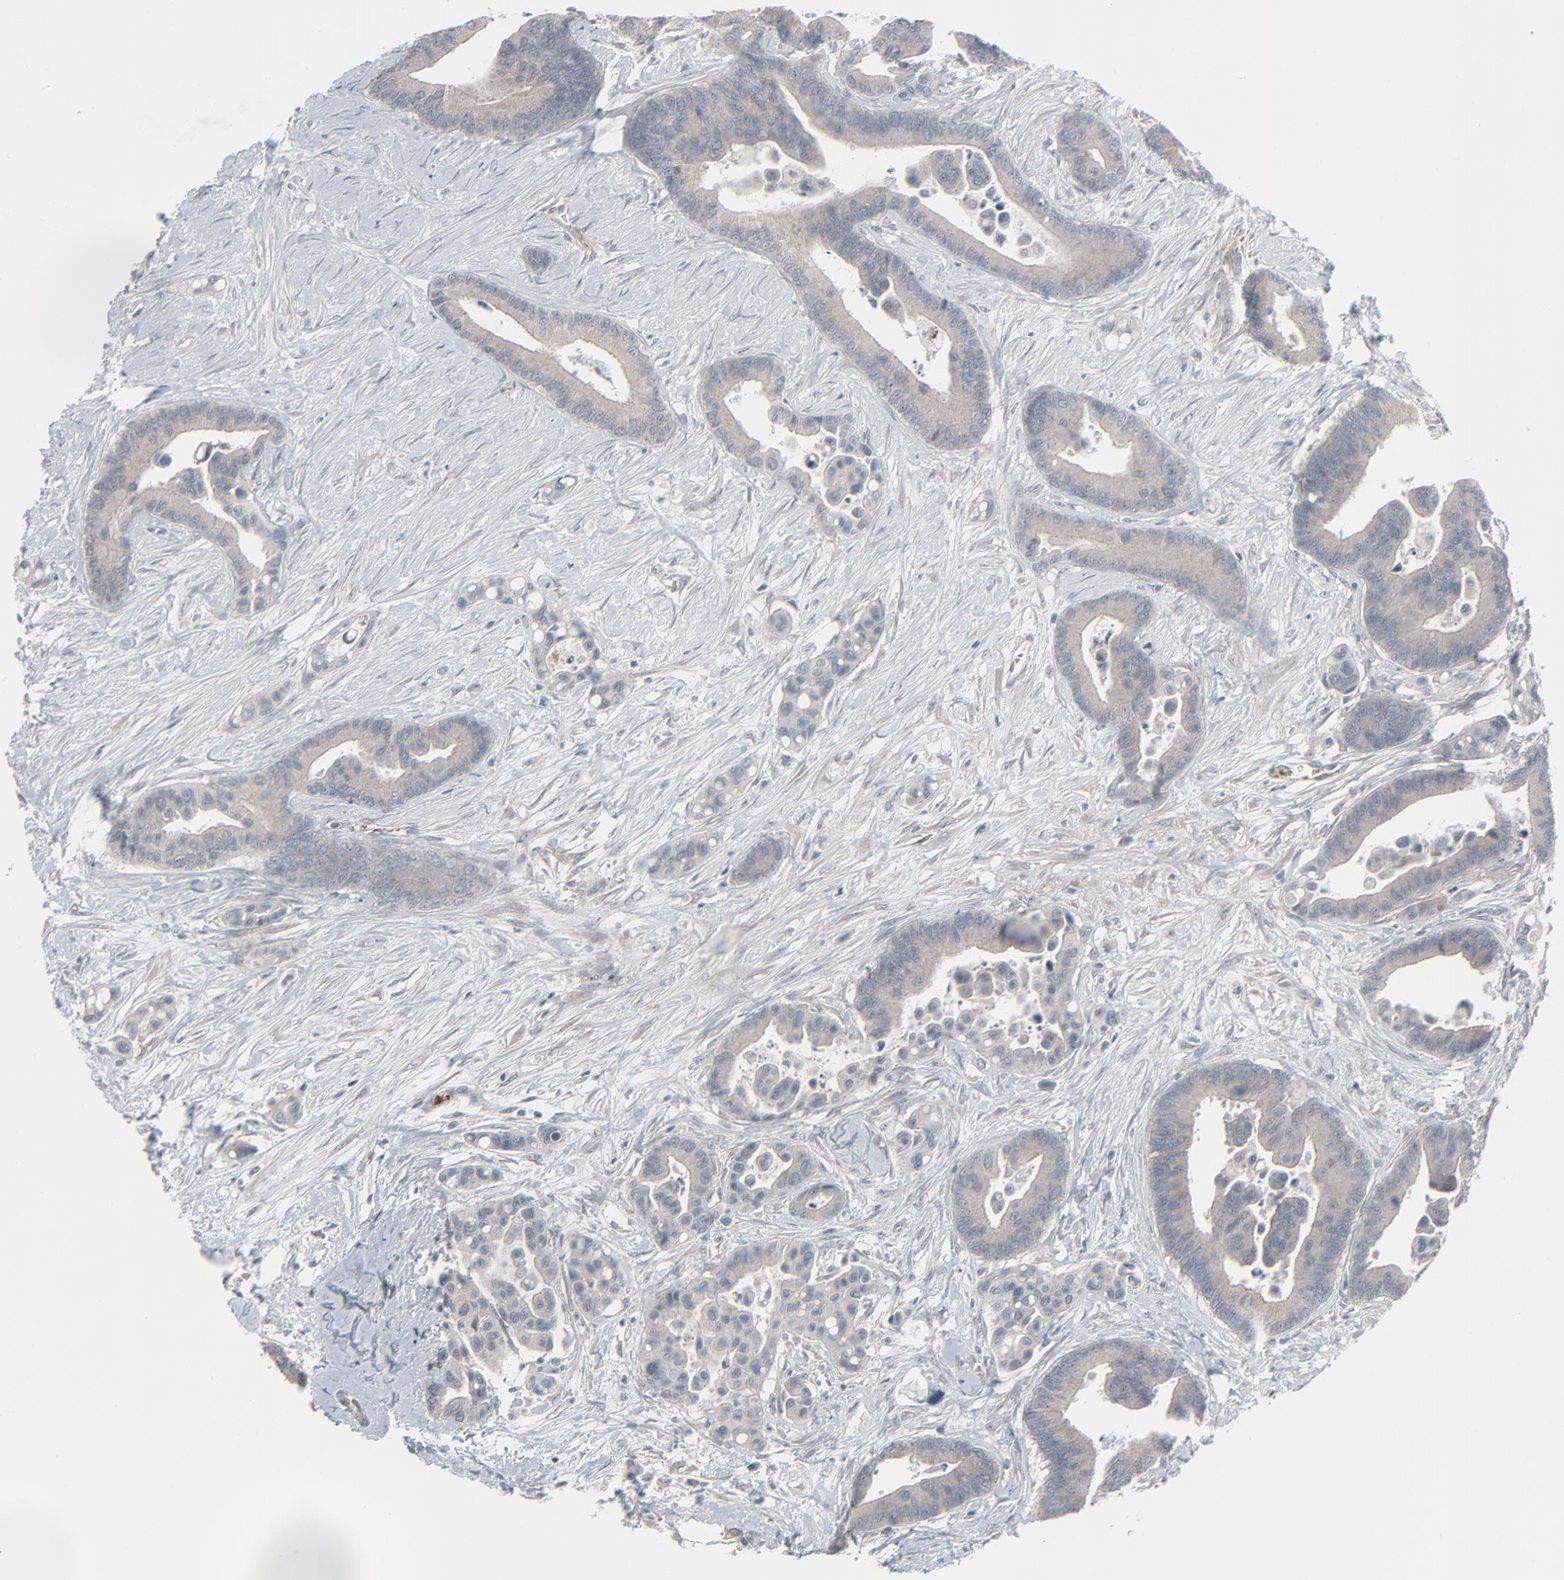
{"staining": {"intensity": "weak", "quantity": ">75%", "location": "cytoplasmic/membranous"}, "tissue": "colorectal cancer", "cell_type": "Tumor cells", "image_type": "cancer", "snomed": [{"axis": "morphology", "description": "Adenocarcinoma, NOS"}, {"axis": "topography", "description": "Colon"}], "caption": "The image demonstrates a brown stain indicating the presence of a protein in the cytoplasmic/membranous of tumor cells in colorectal cancer (adenocarcinoma). (IHC, brightfield microscopy, high magnification).", "gene": "NEUROD1", "patient": {"sex": "male", "age": 82}}